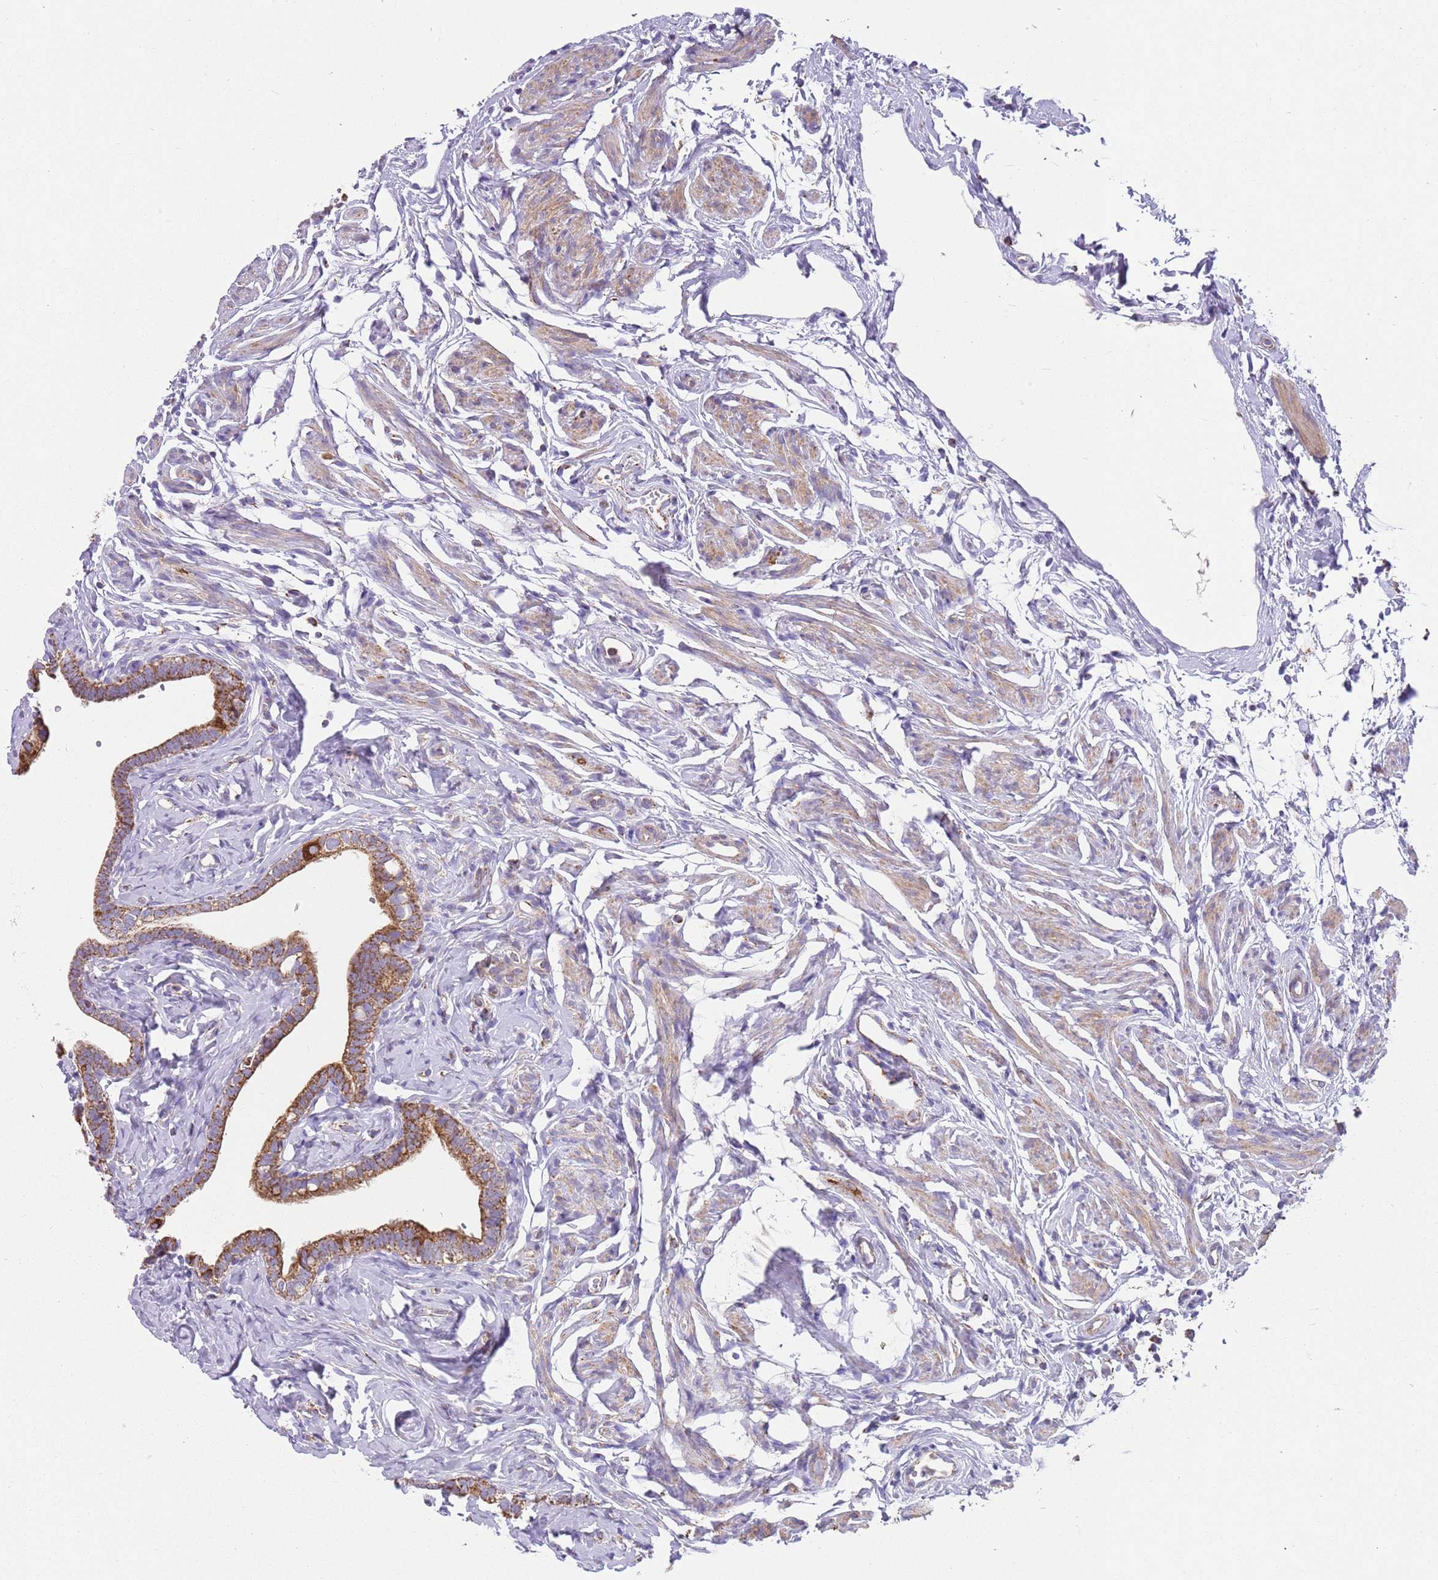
{"staining": {"intensity": "strong", "quantity": ">75%", "location": "cytoplasmic/membranous"}, "tissue": "fallopian tube", "cell_type": "Glandular cells", "image_type": "normal", "snomed": [{"axis": "morphology", "description": "Normal tissue, NOS"}, {"axis": "topography", "description": "Fallopian tube"}], "caption": "The image displays a brown stain indicating the presence of a protein in the cytoplasmic/membranous of glandular cells in fallopian tube.", "gene": "TTLL1", "patient": {"sex": "female", "age": 66}}